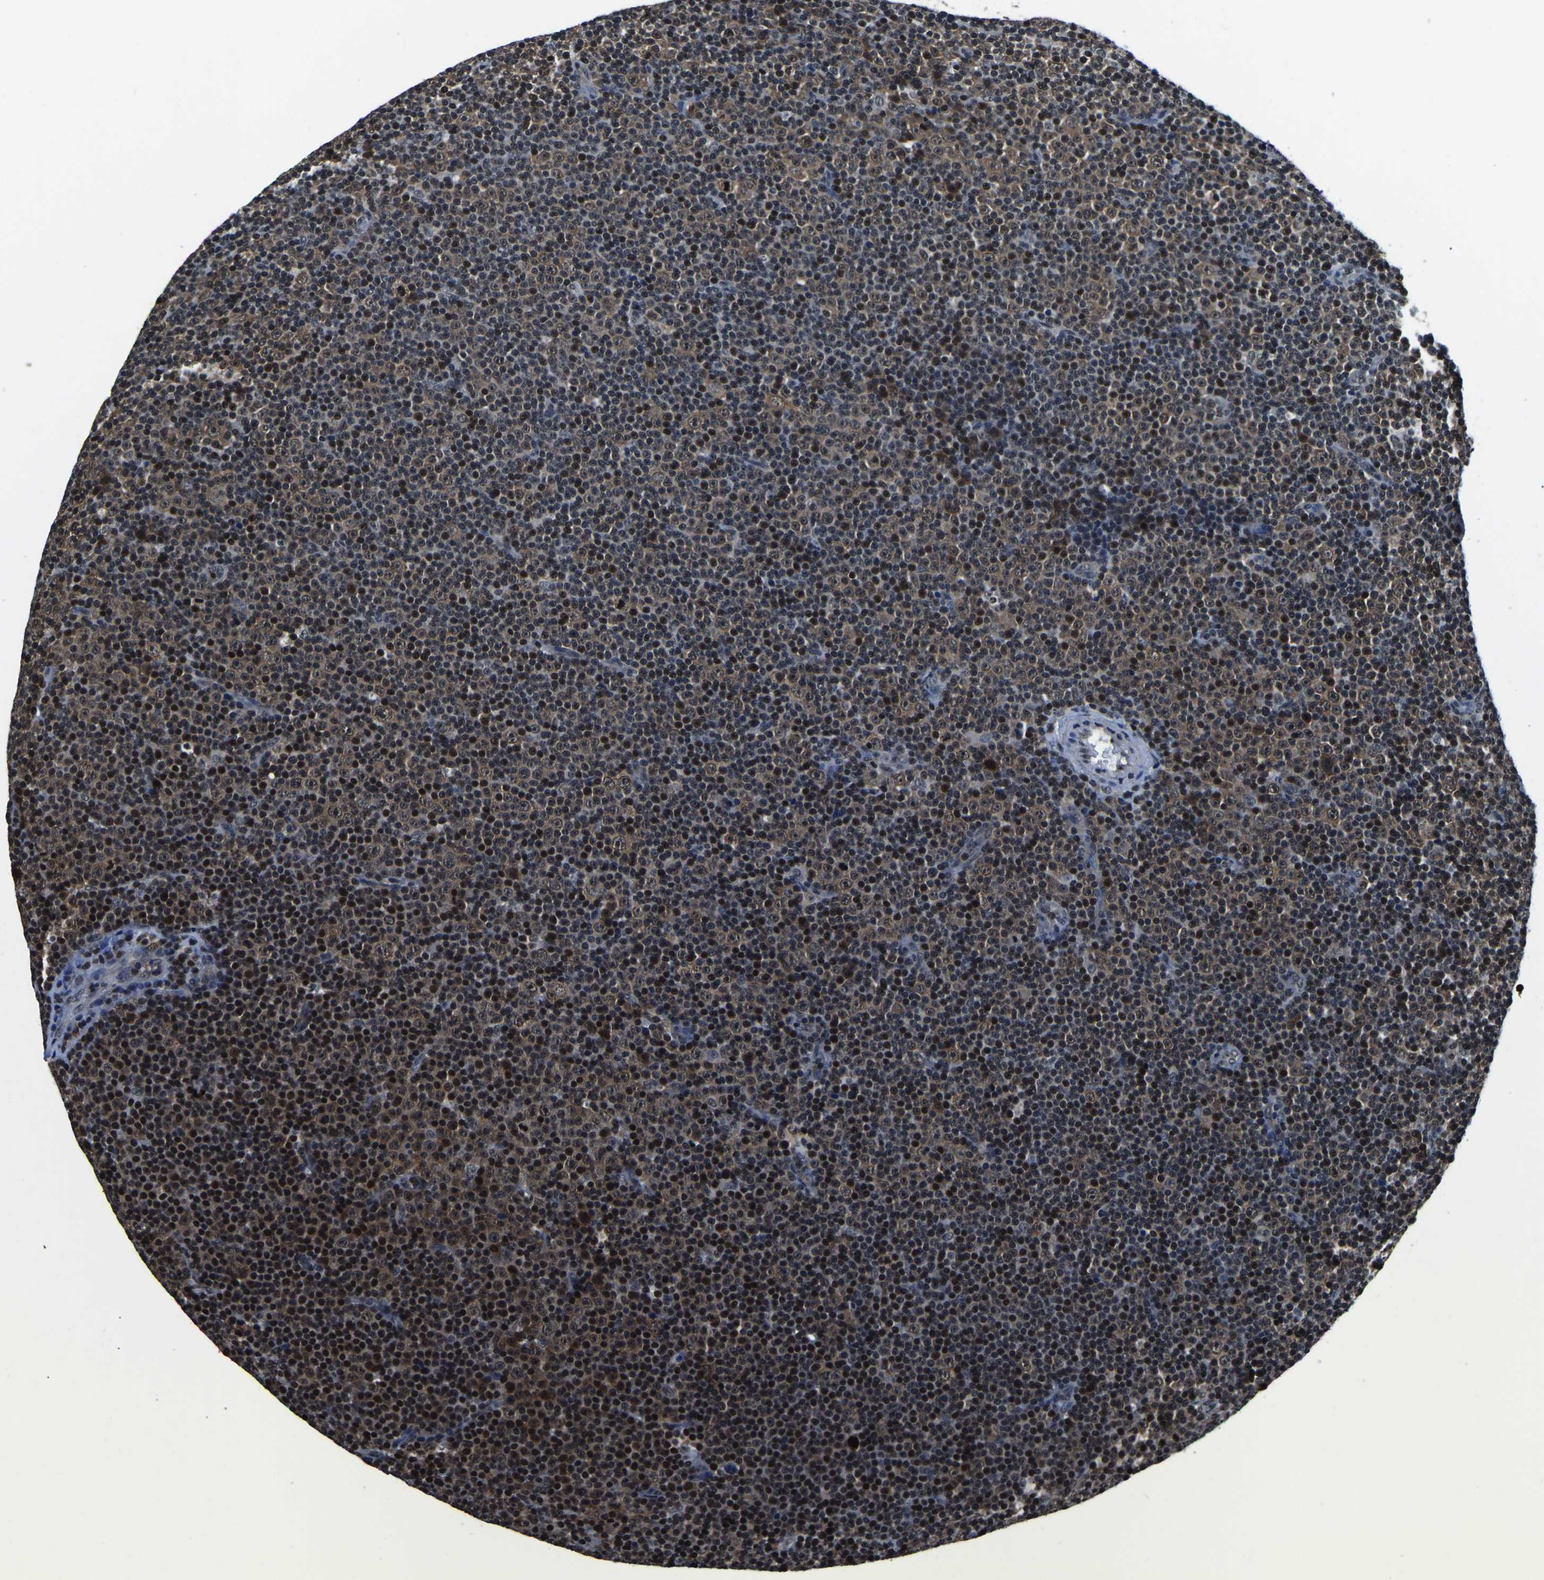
{"staining": {"intensity": "moderate", "quantity": "25%-75%", "location": "cytoplasmic/membranous,nuclear"}, "tissue": "lymphoma", "cell_type": "Tumor cells", "image_type": "cancer", "snomed": [{"axis": "morphology", "description": "Malignant lymphoma, non-Hodgkin's type, Low grade"}, {"axis": "topography", "description": "Lymph node"}], "caption": "Lymphoma stained with DAB (3,3'-diaminobenzidine) immunohistochemistry (IHC) exhibits medium levels of moderate cytoplasmic/membranous and nuclear staining in about 25%-75% of tumor cells.", "gene": "ANKIB1", "patient": {"sex": "female", "age": 67}}